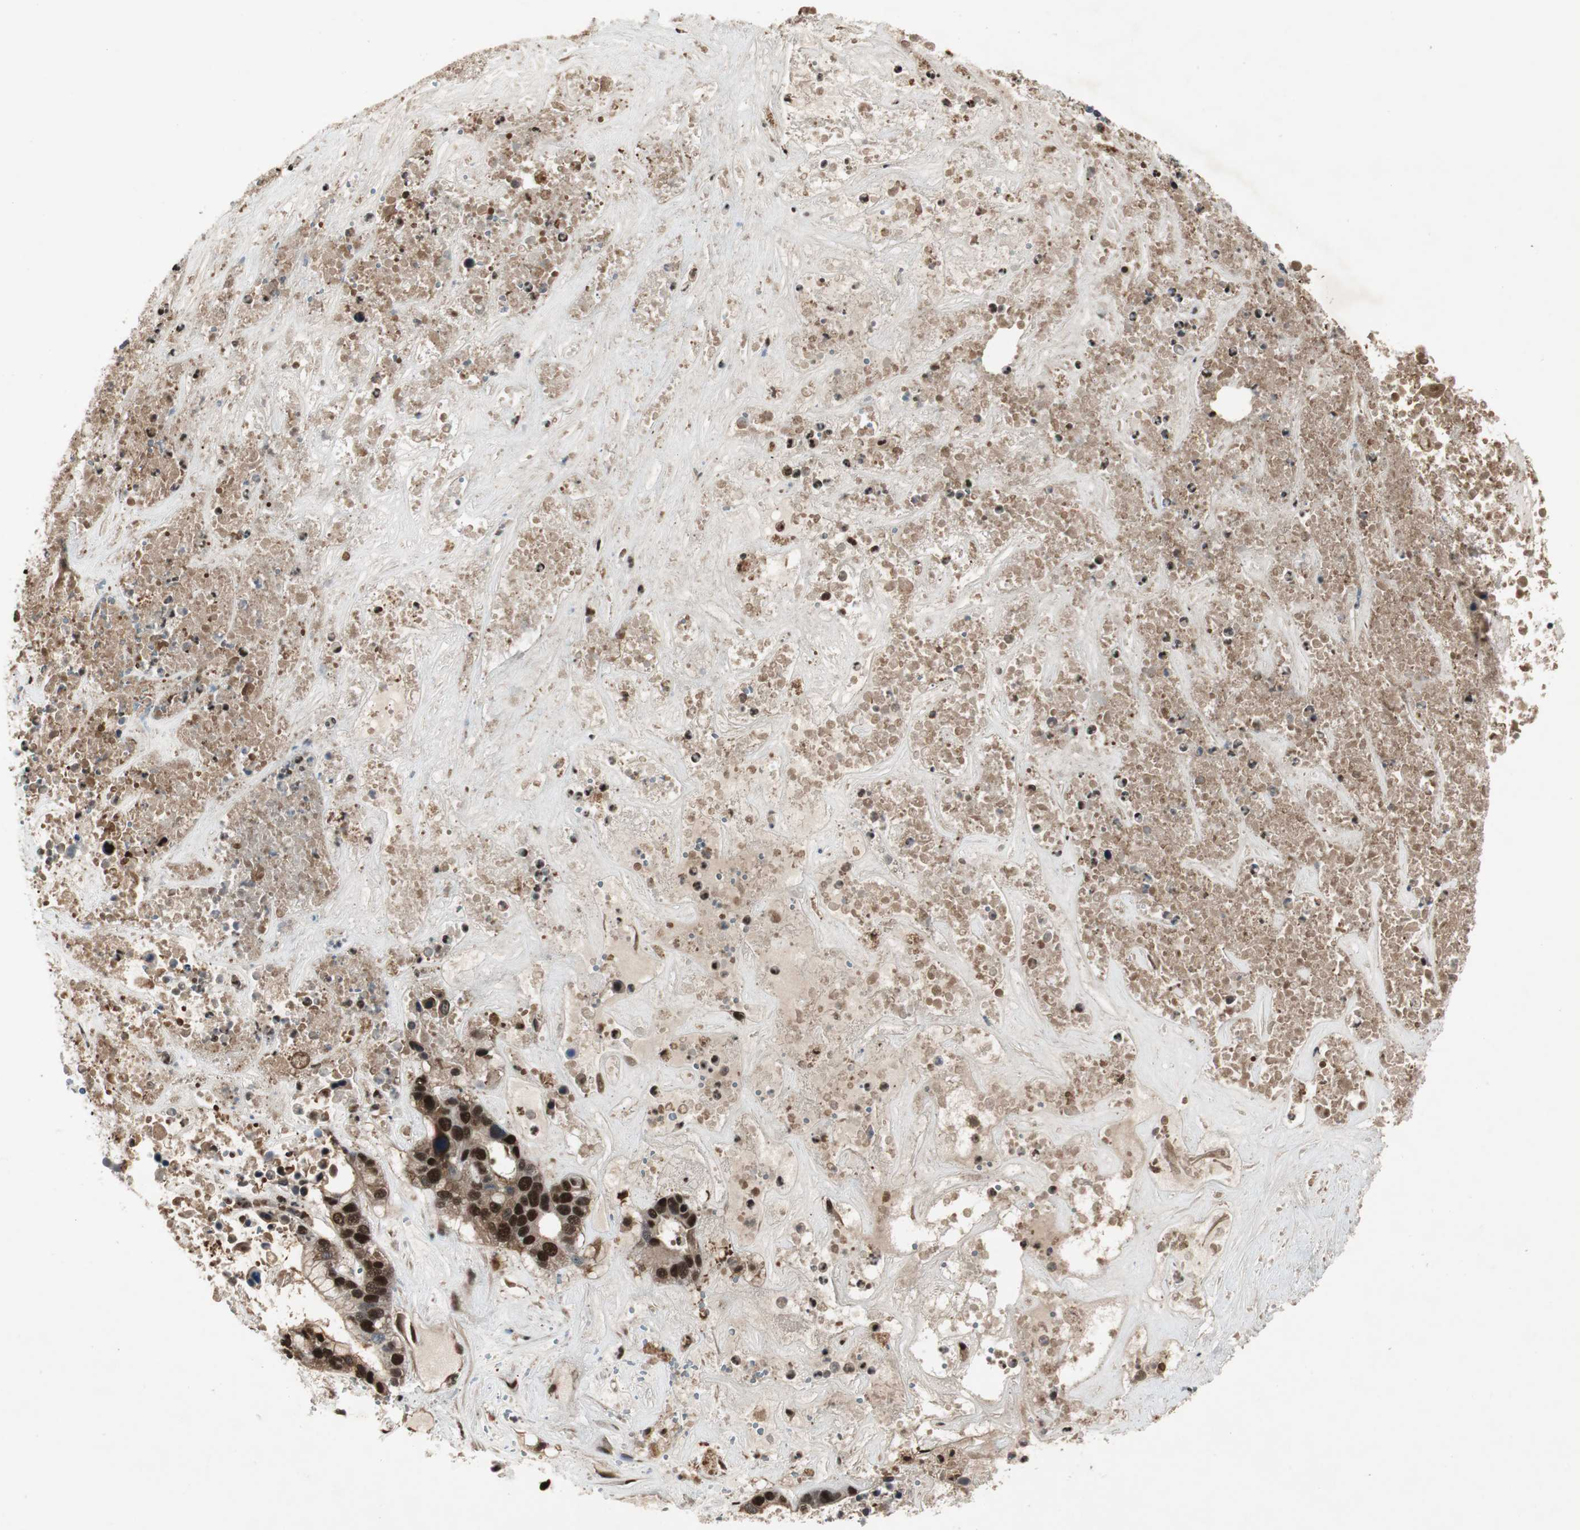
{"staining": {"intensity": "strong", "quantity": ">75%", "location": "cytoplasmic/membranous,nuclear"}, "tissue": "liver cancer", "cell_type": "Tumor cells", "image_type": "cancer", "snomed": [{"axis": "morphology", "description": "Cholangiocarcinoma"}, {"axis": "topography", "description": "Liver"}], "caption": "A brown stain labels strong cytoplasmic/membranous and nuclear expression of a protein in liver cholangiocarcinoma tumor cells. The protein is shown in brown color, while the nuclei are stained blue.", "gene": "ACLY", "patient": {"sex": "female", "age": 65}}